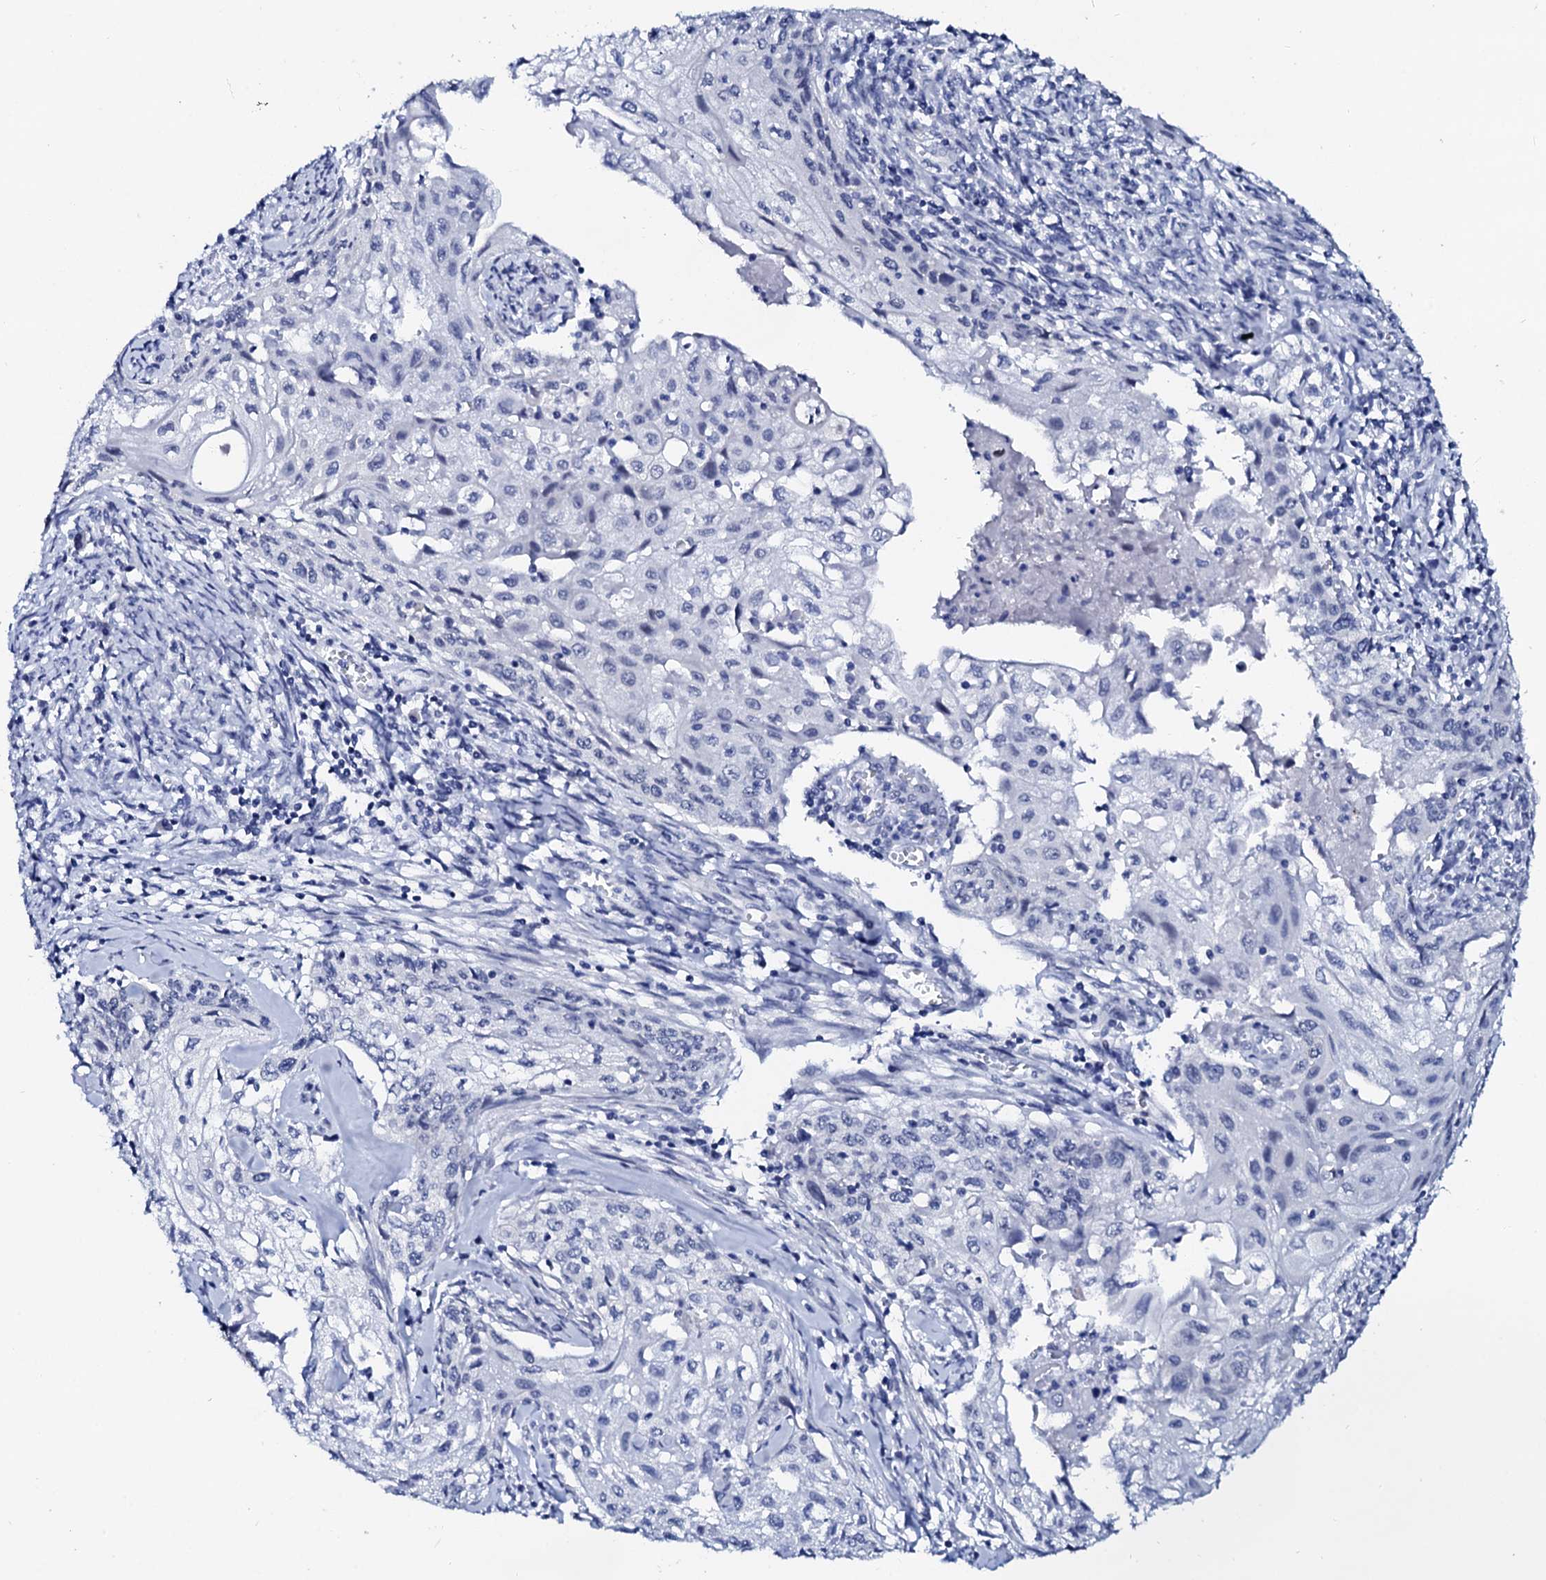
{"staining": {"intensity": "negative", "quantity": "none", "location": "none"}, "tissue": "cervical cancer", "cell_type": "Tumor cells", "image_type": "cancer", "snomed": [{"axis": "morphology", "description": "Squamous cell carcinoma, NOS"}, {"axis": "topography", "description": "Cervix"}], "caption": "Immunohistochemical staining of human cervical cancer shows no significant expression in tumor cells.", "gene": "SPATA19", "patient": {"sex": "female", "age": 67}}